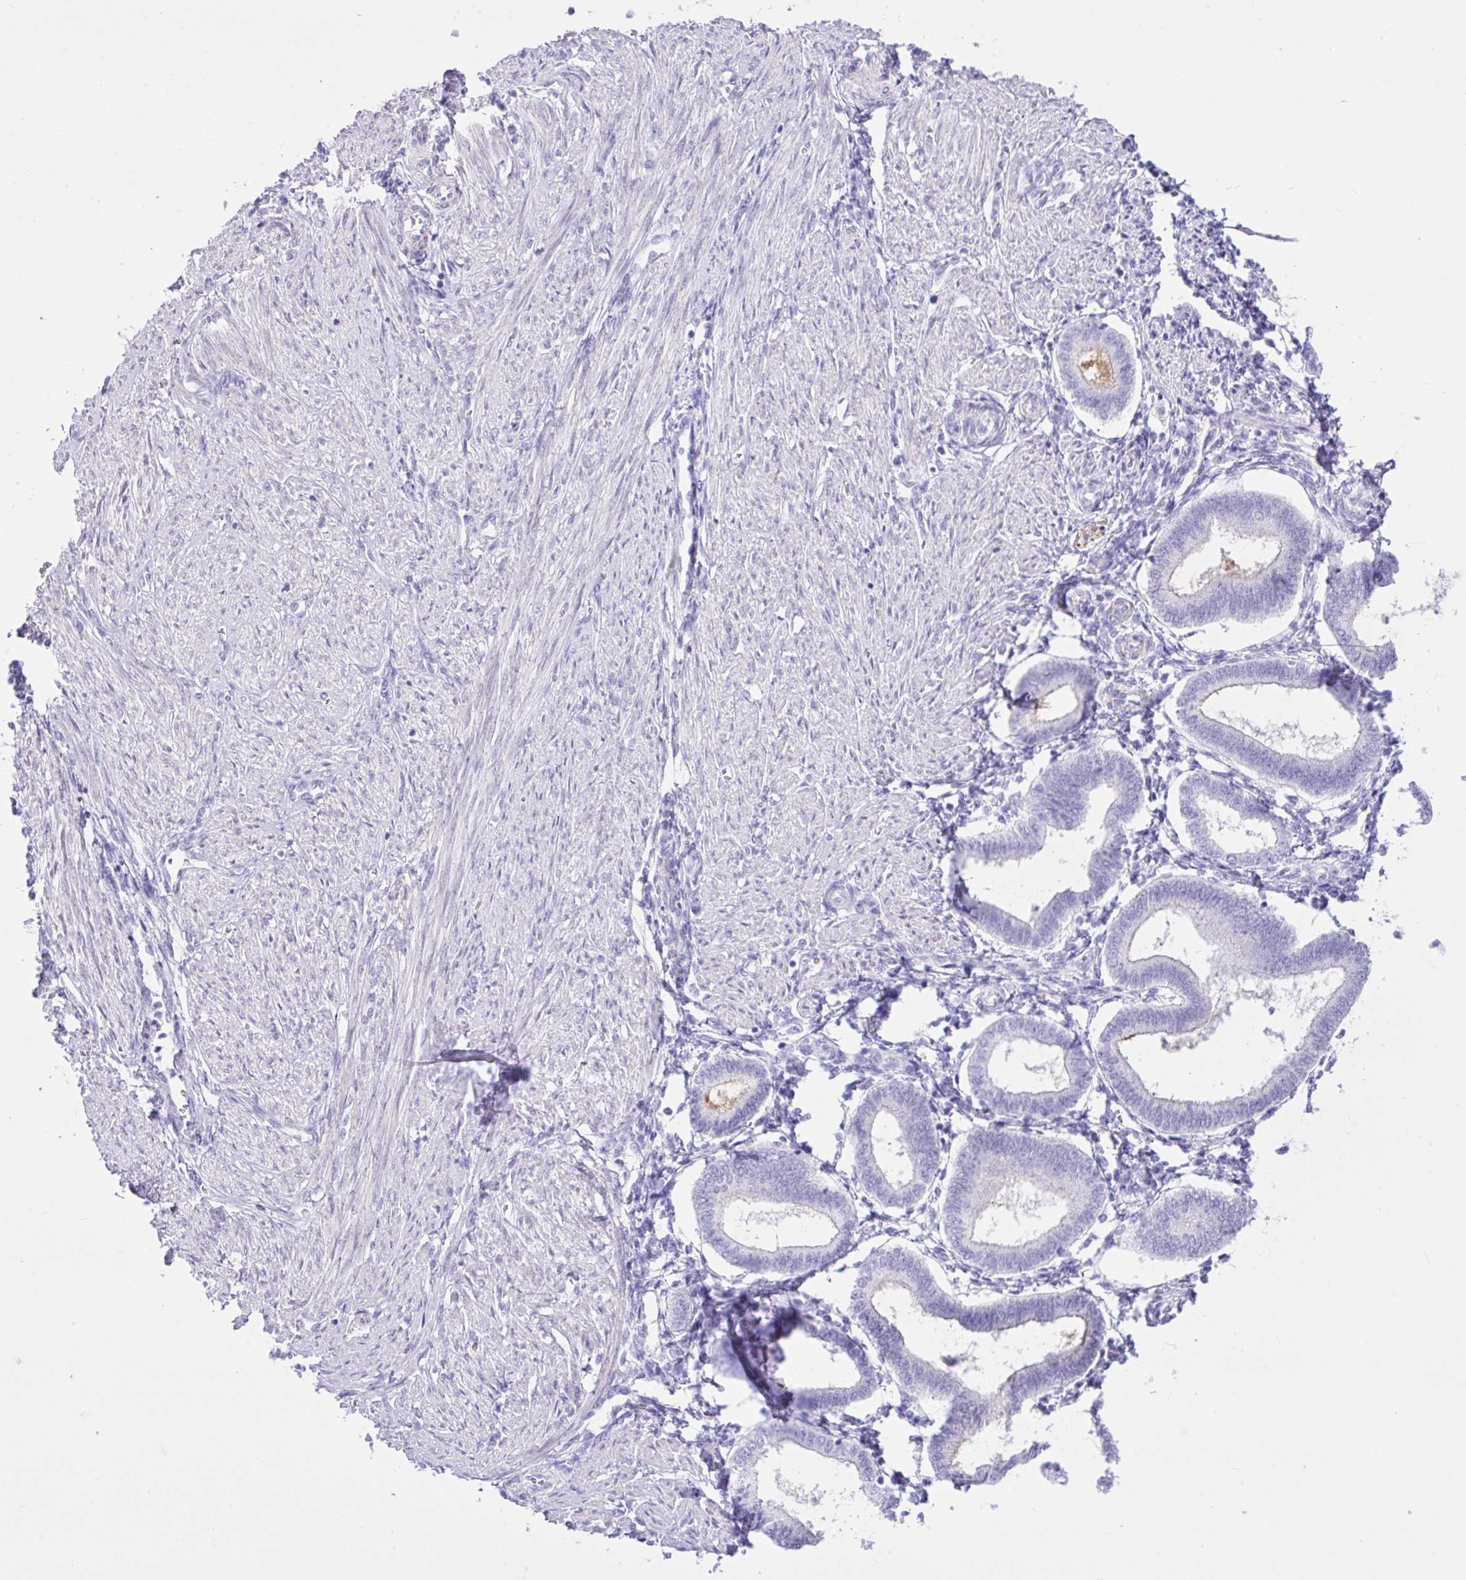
{"staining": {"intensity": "negative", "quantity": "none", "location": "none"}, "tissue": "endometrium", "cell_type": "Cells in endometrial stroma", "image_type": "normal", "snomed": [{"axis": "morphology", "description": "Normal tissue, NOS"}, {"axis": "topography", "description": "Endometrium"}], "caption": "Endometrium stained for a protein using immunohistochemistry demonstrates no staining cells in endometrial stroma.", "gene": "REEP1", "patient": {"sex": "female", "age": 24}}